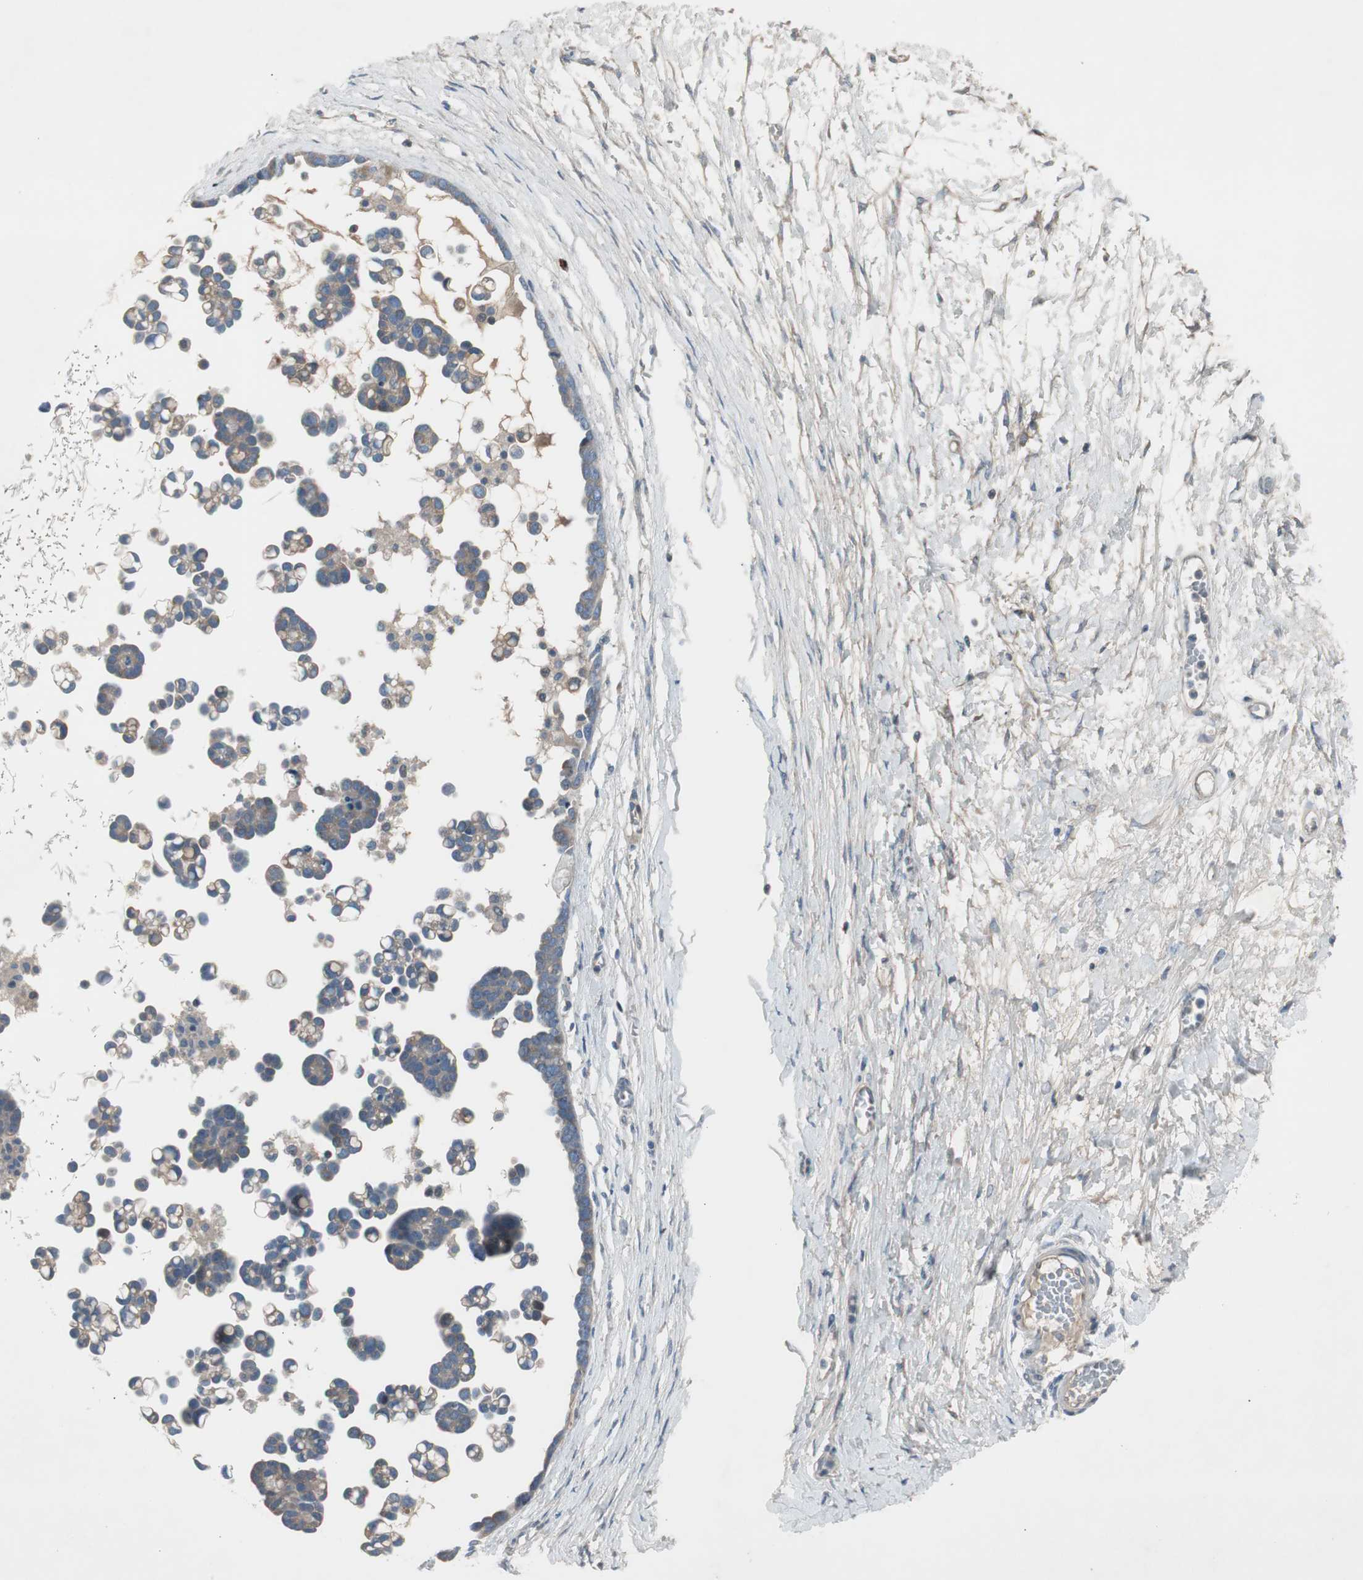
{"staining": {"intensity": "weak", "quantity": ">75%", "location": "cytoplasmic/membranous"}, "tissue": "ovarian cancer", "cell_type": "Tumor cells", "image_type": "cancer", "snomed": [{"axis": "morphology", "description": "Cystadenocarcinoma, serous, NOS"}, {"axis": "topography", "description": "Ovary"}], "caption": "This is an image of IHC staining of ovarian cancer, which shows weak positivity in the cytoplasmic/membranous of tumor cells.", "gene": "MAPRE3", "patient": {"sex": "female", "age": 54}}